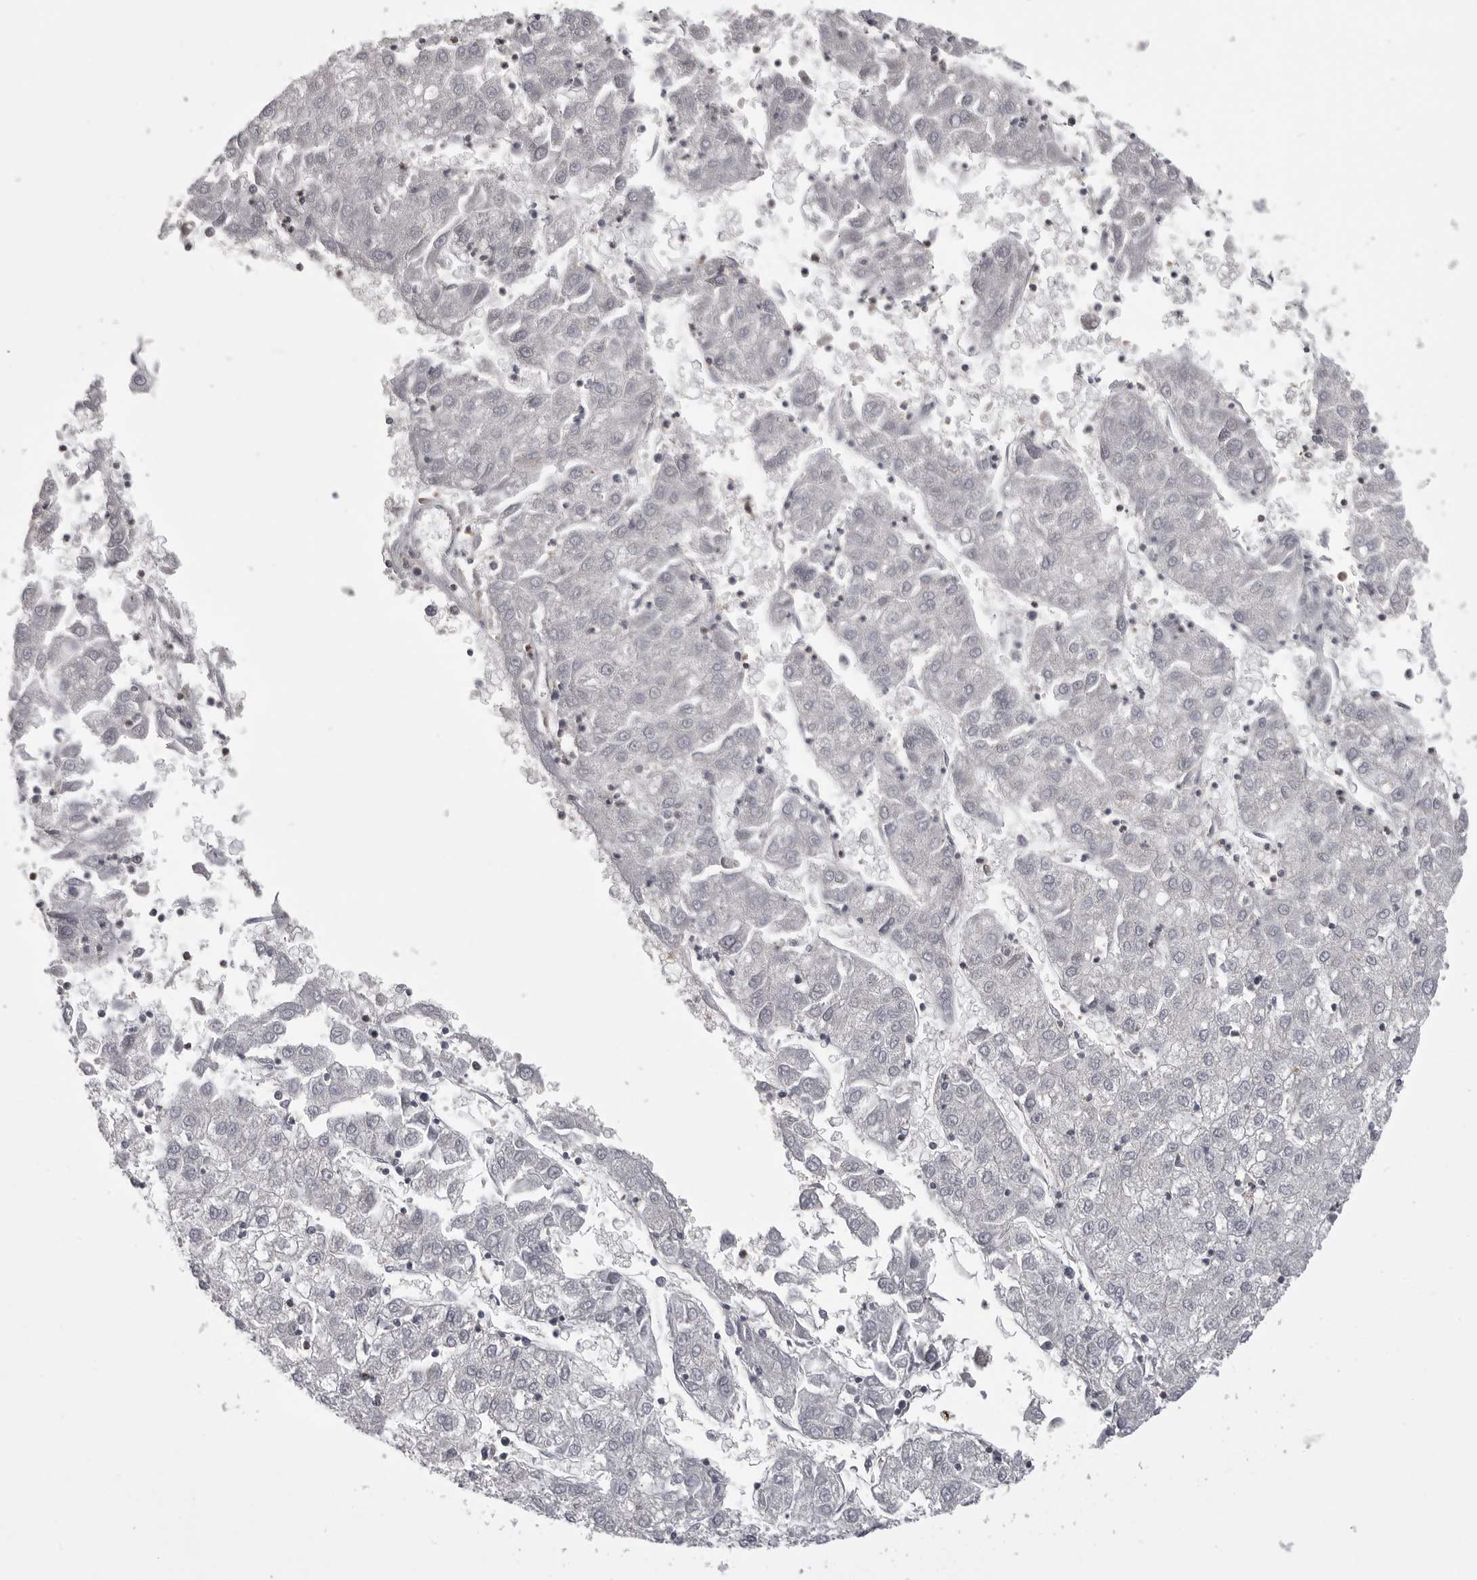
{"staining": {"intensity": "negative", "quantity": "none", "location": "none"}, "tissue": "liver cancer", "cell_type": "Tumor cells", "image_type": "cancer", "snomed": [{"axis": "morphology", "description": "Carcinoma, Hepatocellular, NOS"}, {"axis": "topography", "description": "Liver"}], "caption": "Immunohistochemical staining of liver cancer exhibits no significant positivity in tumor cells.", "gene": "ITGAL", "patient": {"sex": "male", "age": 72}}